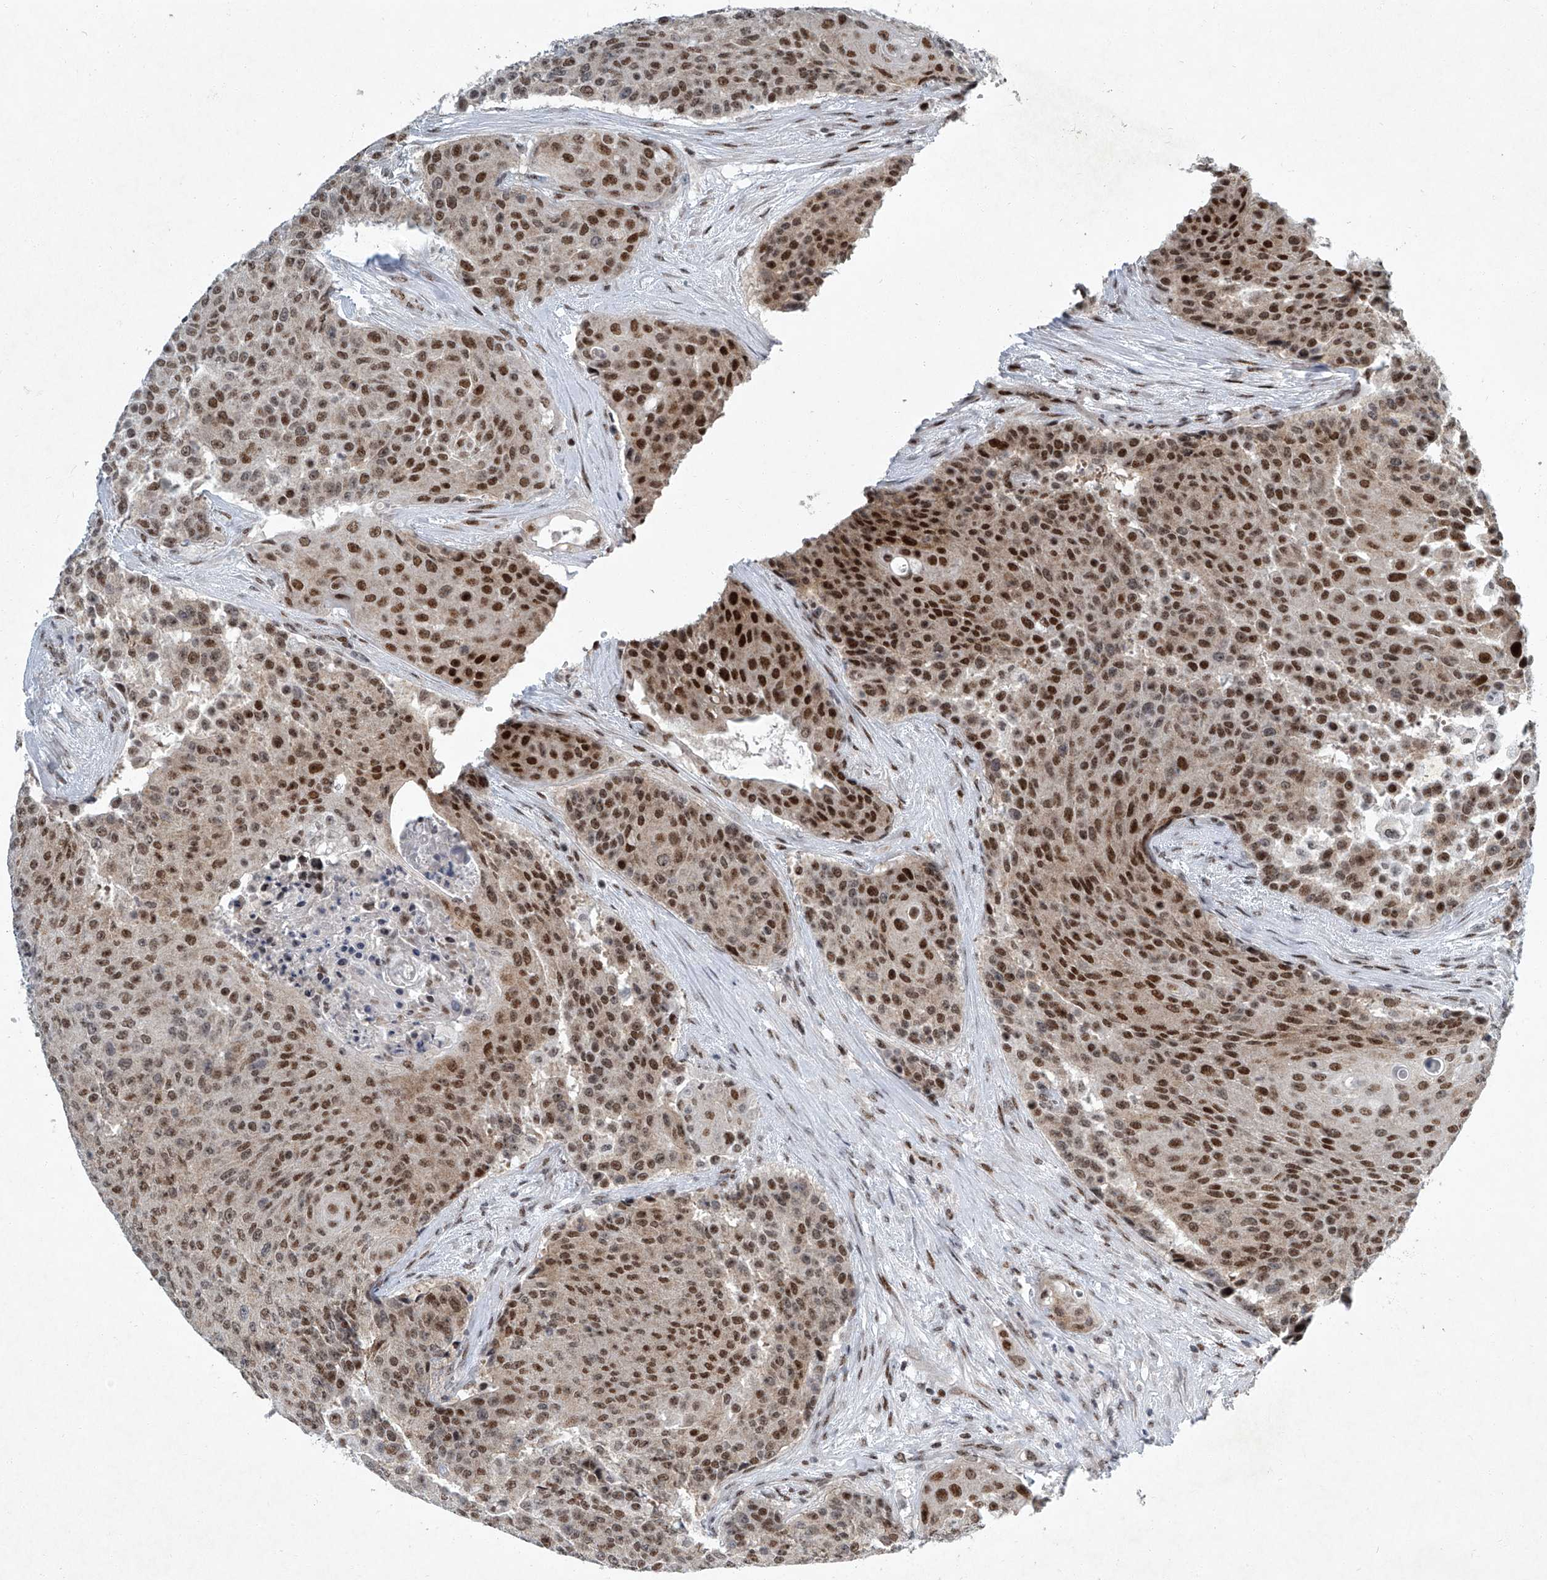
{"staining": {"intensity": "moderate", "quantity": ">75%", "location": "nuclear"}, "tissue": "urothelial cancer", "cell_type": "Tumor cells", "image_type": "cancer", "snomed": [{"axis": "morphology", "description": "Urothelial carcinoma, High grade"}, {"axis": "topography", "description": "Urinary bladder"}], "caption": "A high-resolution micrograph shows immunohistochemistry (IHC) staining of urothelial carcinoma (high-grade), which reveals moderate nuclear expression in about >75% of tumor cells.", "gene": "TFDP1", "patient": {"sex": "female", "age": 63}}